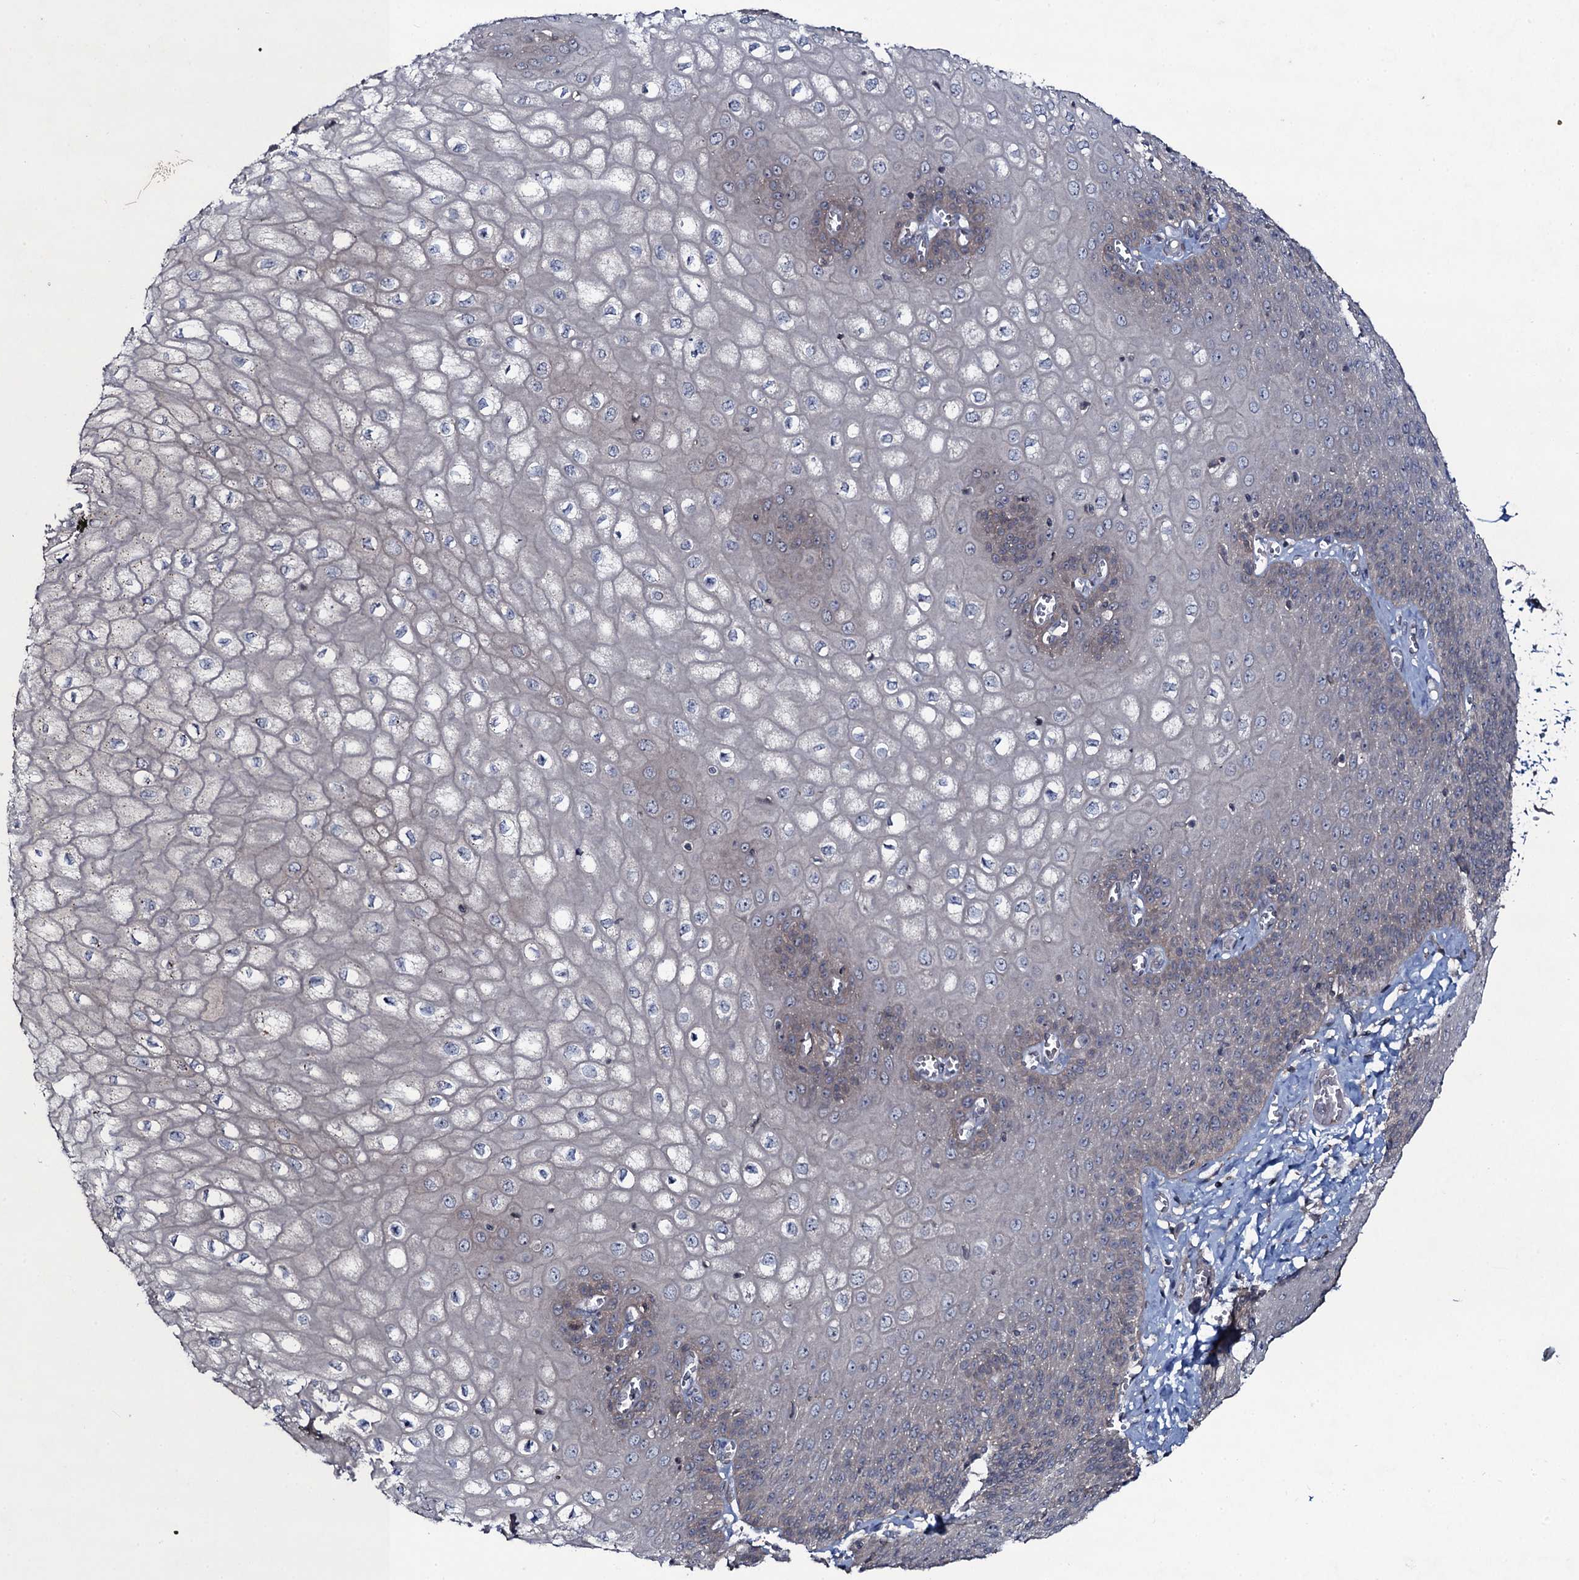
{"staining": {"intensity": "weak", "quantity": "<25%", "location": "cytoplasmic/membranous"}, "tissue": "esophagus", "cell_type": "Squamous epithelial cells", "image_type": "normal", "snomed": [{"axis": "morphology", "description": "Normal tissue, NOS"}, {"axis": "topography", "description": "Esophagus"}], "caption": "Immunohistochemistry photomicrograph of unremarkable esophagus stained for a protein (brown), which demonstrates no staining in squamous epithelial cells. (IHC, brightfield microscopy, high magnification).", "gene": "SNAP23", "patient": {"sex": "male", "age": 60}}